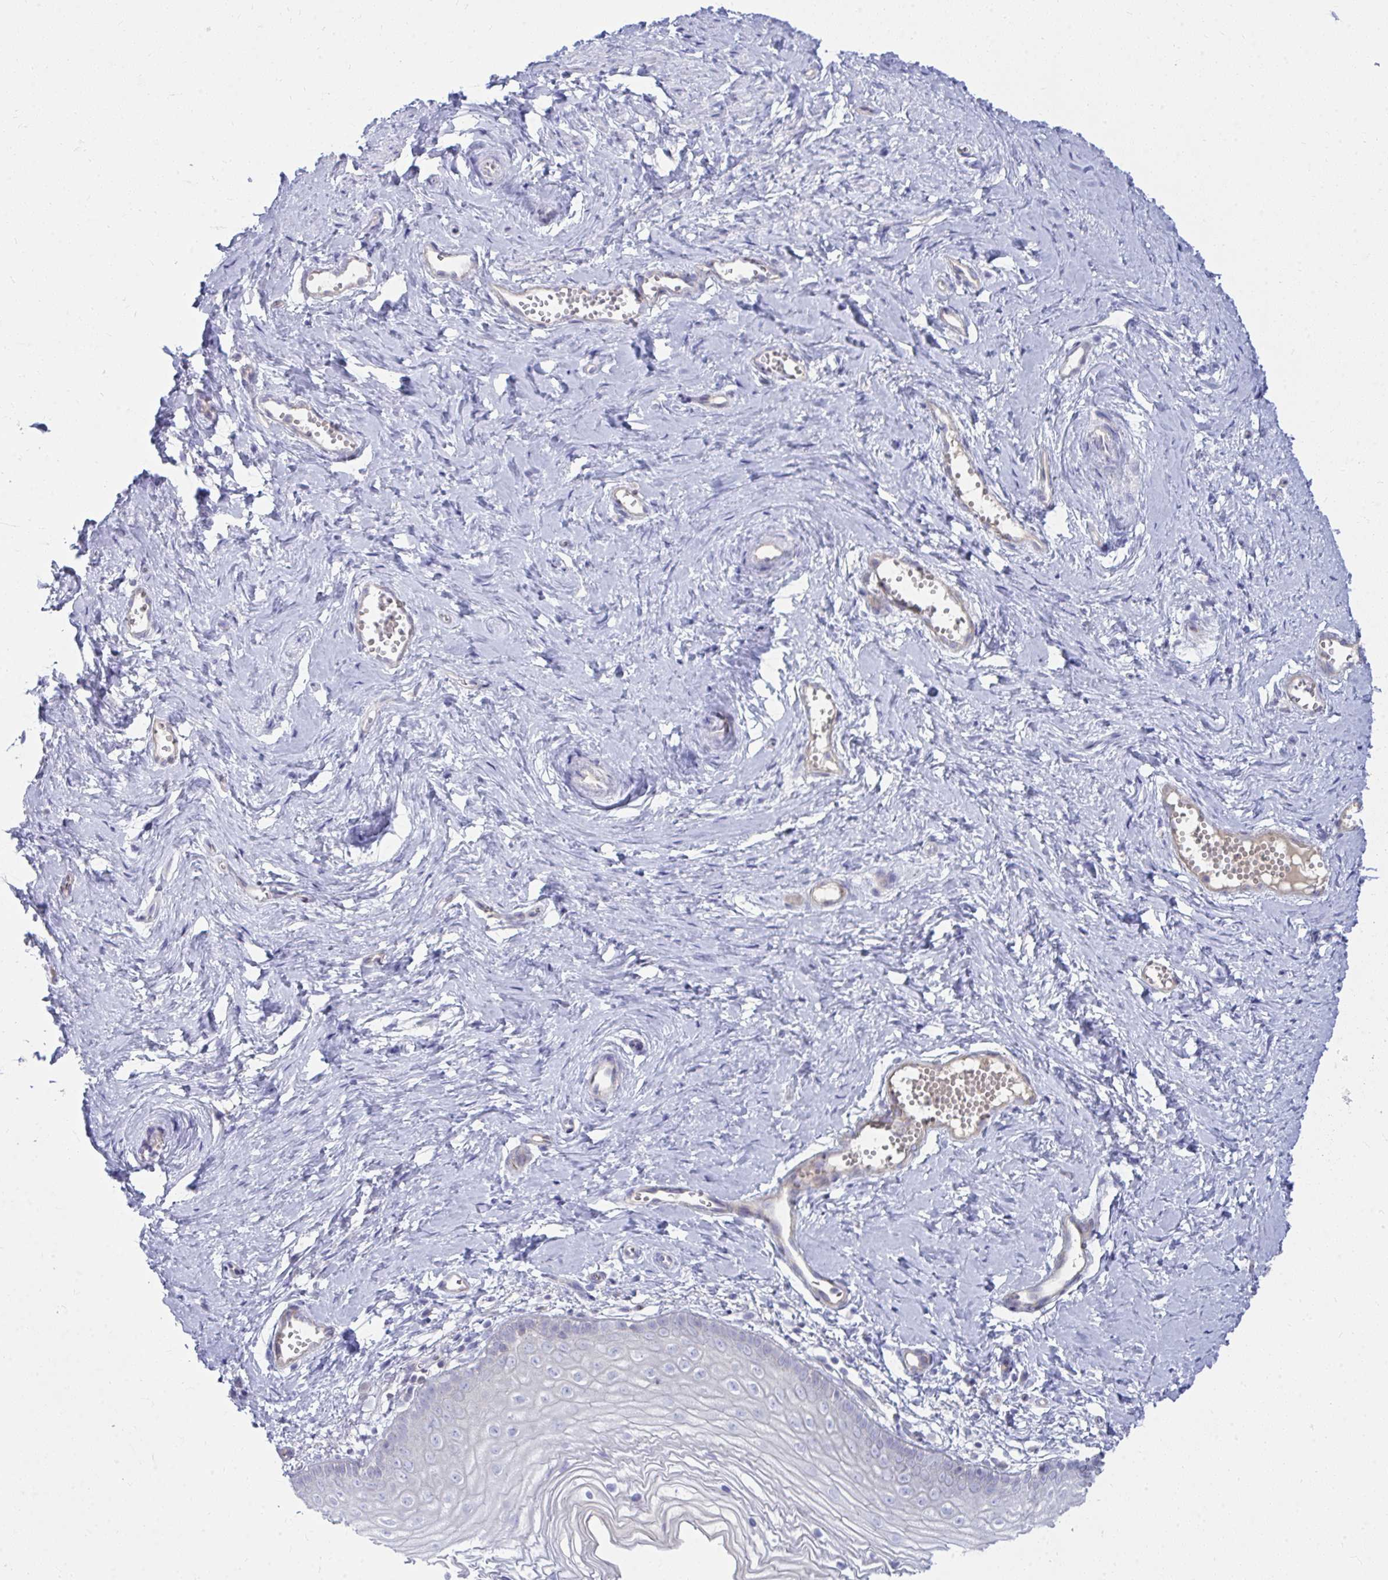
{"staining": {"intensity": "negative", "quantity": "none", "location": "none"}, "tissue": "vagina", "cell_type": "Squamous epithelial cells", "image_type": "normal", "snomed": [{"axis": "morphology", "description": "Normal tissue, NOS"}, {"axis": "topography", "description": "Vagina"}], "caption": "A histopathology image of vagina stained for a protein displays no brown staining in squamous epithelial cells.", "gene": "LRRC36", "patient": {"sex": "female", "age": 38}}